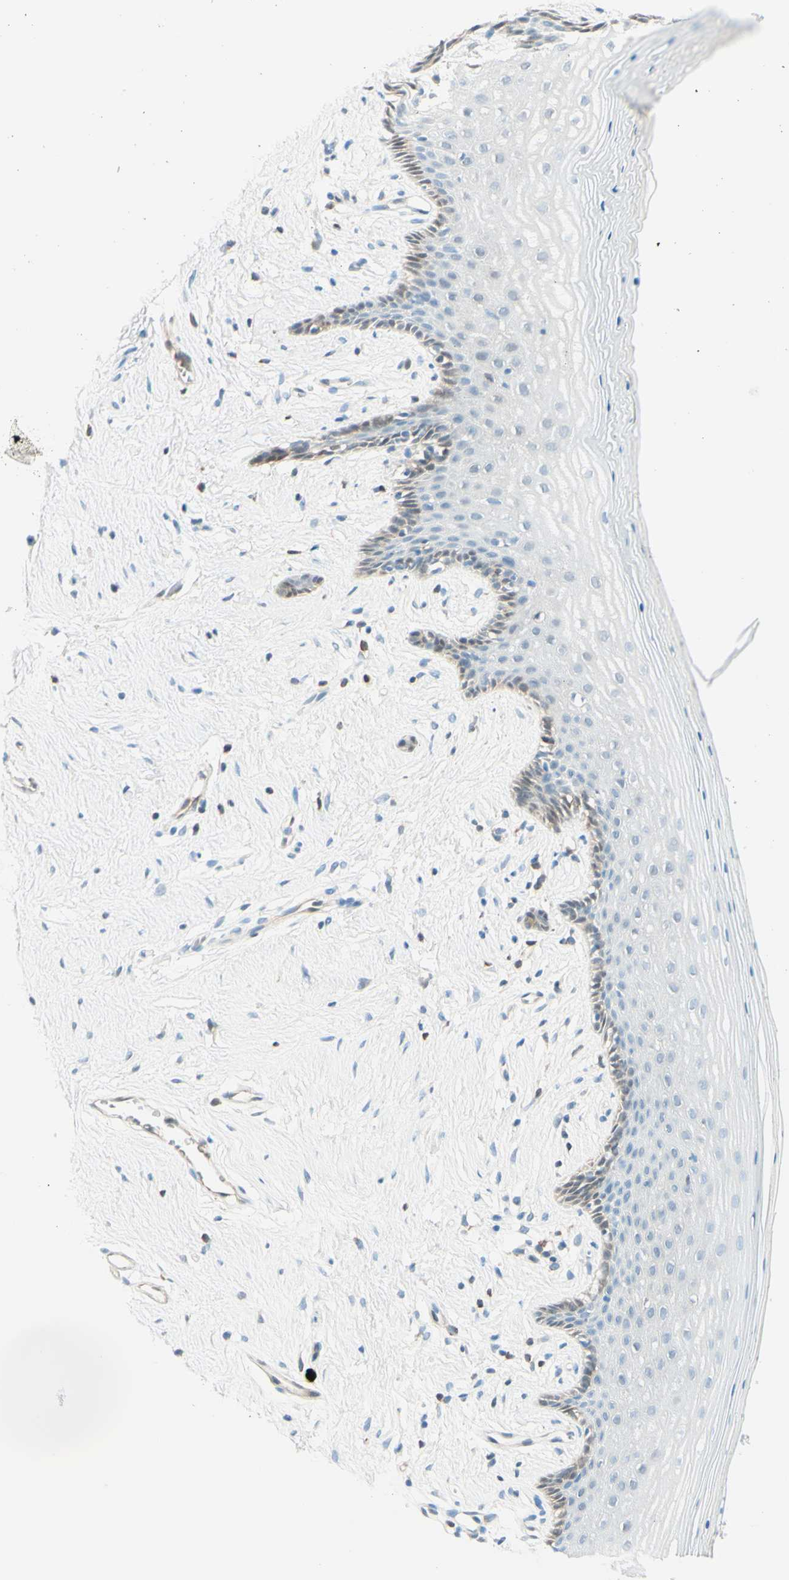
{"staining": {"intensity": "weak", "quantity": "<25%", "location": "cytoplasmic/membranous"}, "tissue": "vagina", "cell_type": "Squamous epithelial cells", "image_type": "normal", "snomed": [{"axis": "morphology", "description": "Normal tissue, NOS"}, {"axis": "topography", "description": "Vagina"}], "caption": "This is a image of IHC staining of unremarkable vagina, which shows no staining in squamous epithelial cells. (Brightfield microscopy of DAB (3,3'-diaminobenzidine) IHC at high magnification).", "gene": "UPK3B", "patient": {"sex": "female", "age": 44}}